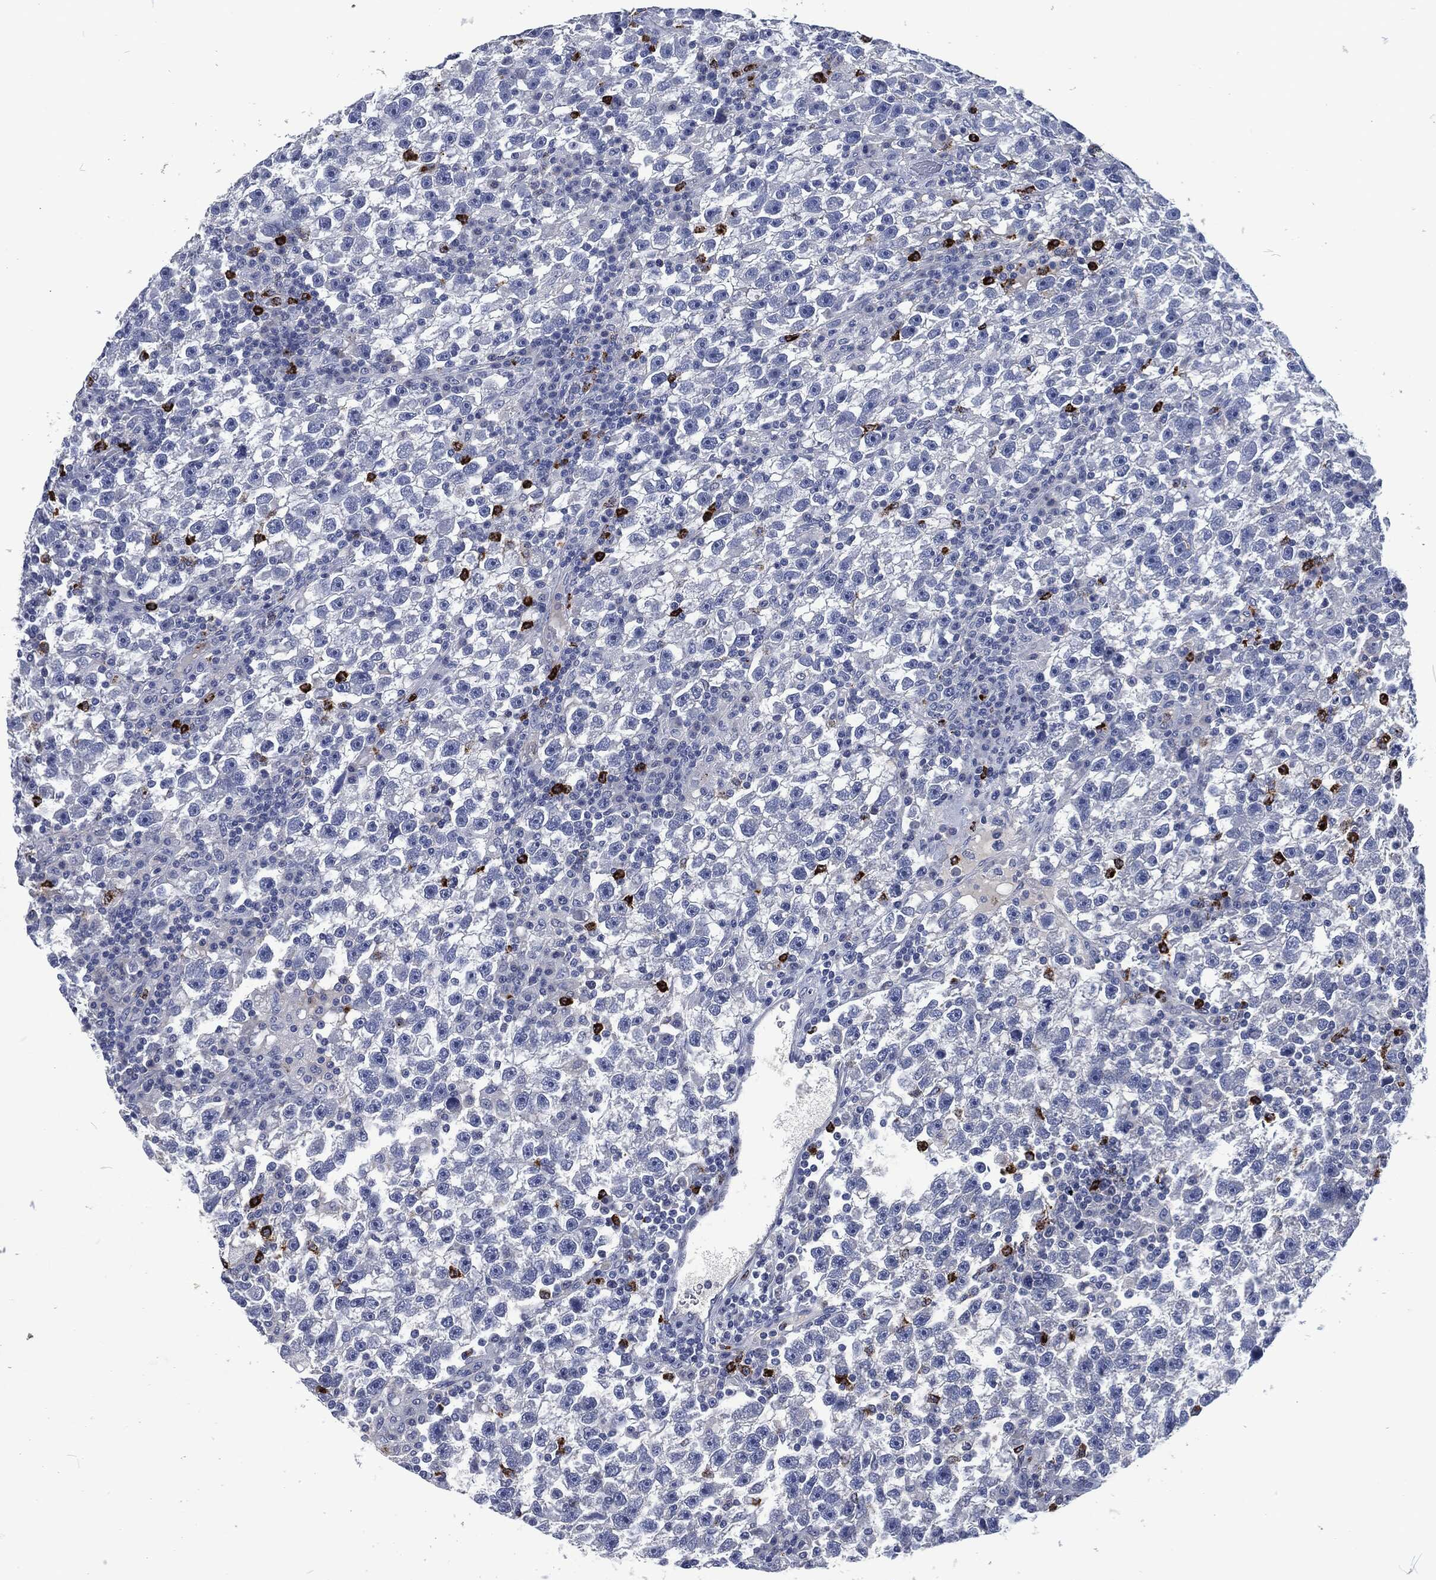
{"staining": {"intensity": "negative", "quantity": "none", "location": "none"}, "tissue": "testis cancer", "cell_type": "Tumor cells", "image_type": "cancer", "snomed": [{"axis": "morphology", "description": "Seminoma, NOS"}, {"axis": "topography", "description": "Testis"}], "caption": "DAB immunohistochemical staining of human testis cancer (seminoma) demonstrates no significant staining in tumor cells. Brightfield microscopy of immunohistochemistry (IHC) stained with DAB (brown) and hematoxylin (blue), captured at high magnification.", "gene": "MPO", "patient": {"sex": "male", "age": 47}}